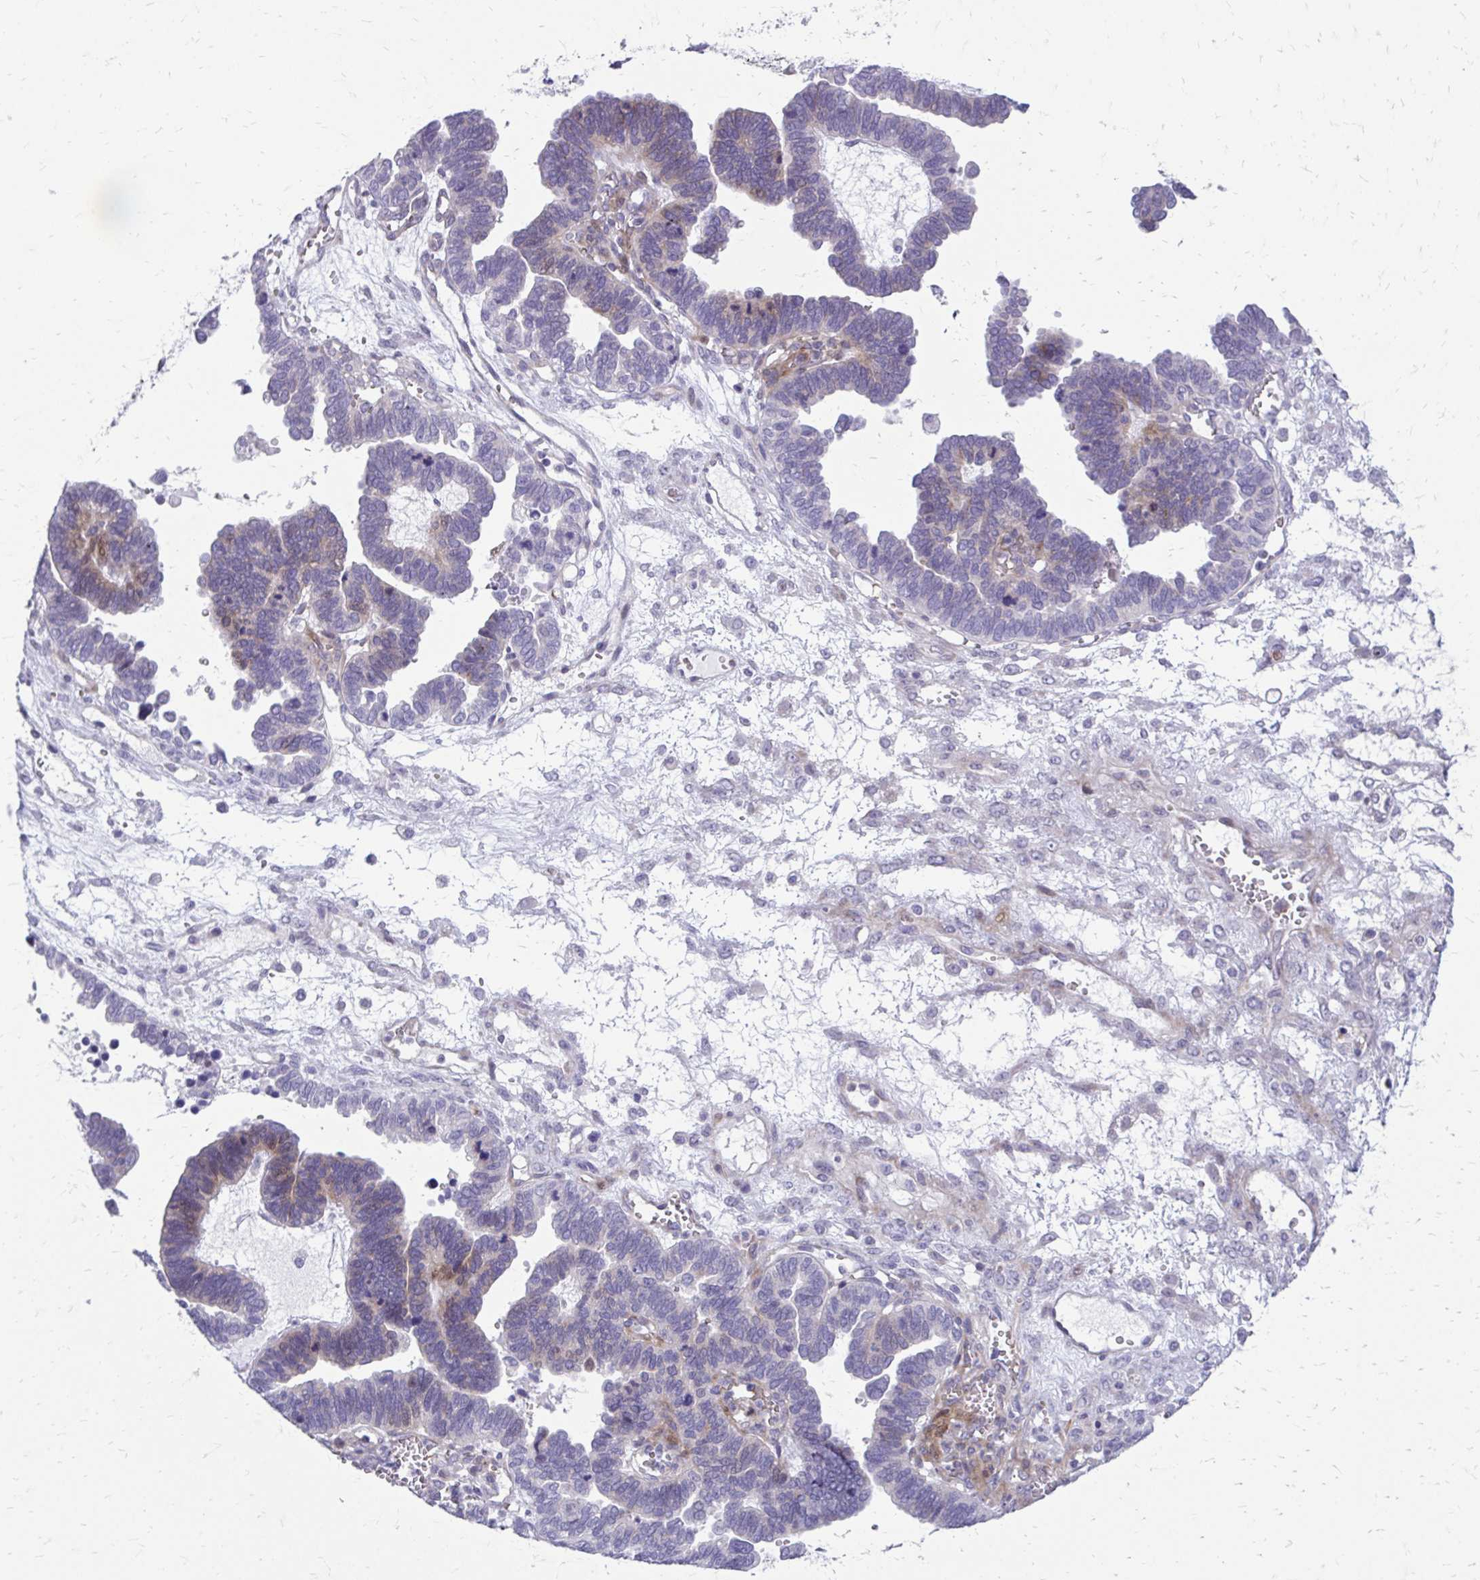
{"staining": {"intensity": "negative", "quantity": "none", "location": "none"}, "tissue": "ovarian cancer", "cell_type": "Tumor cells", "image_type": "cancer", "snomed": [{"axis": "morphology", "description": "Cystadenocarcinoma, serous, NOS"}, {"axis": "topography", "description": "Ovary"}], "caption": "This is an immunohistochemistry histopathology image of ovarian serous cystadenocarcinoma. There is no positivity in tumor cells.", "gene": "FUNDC2", "patient": {"sex": "female", "age": 51}}